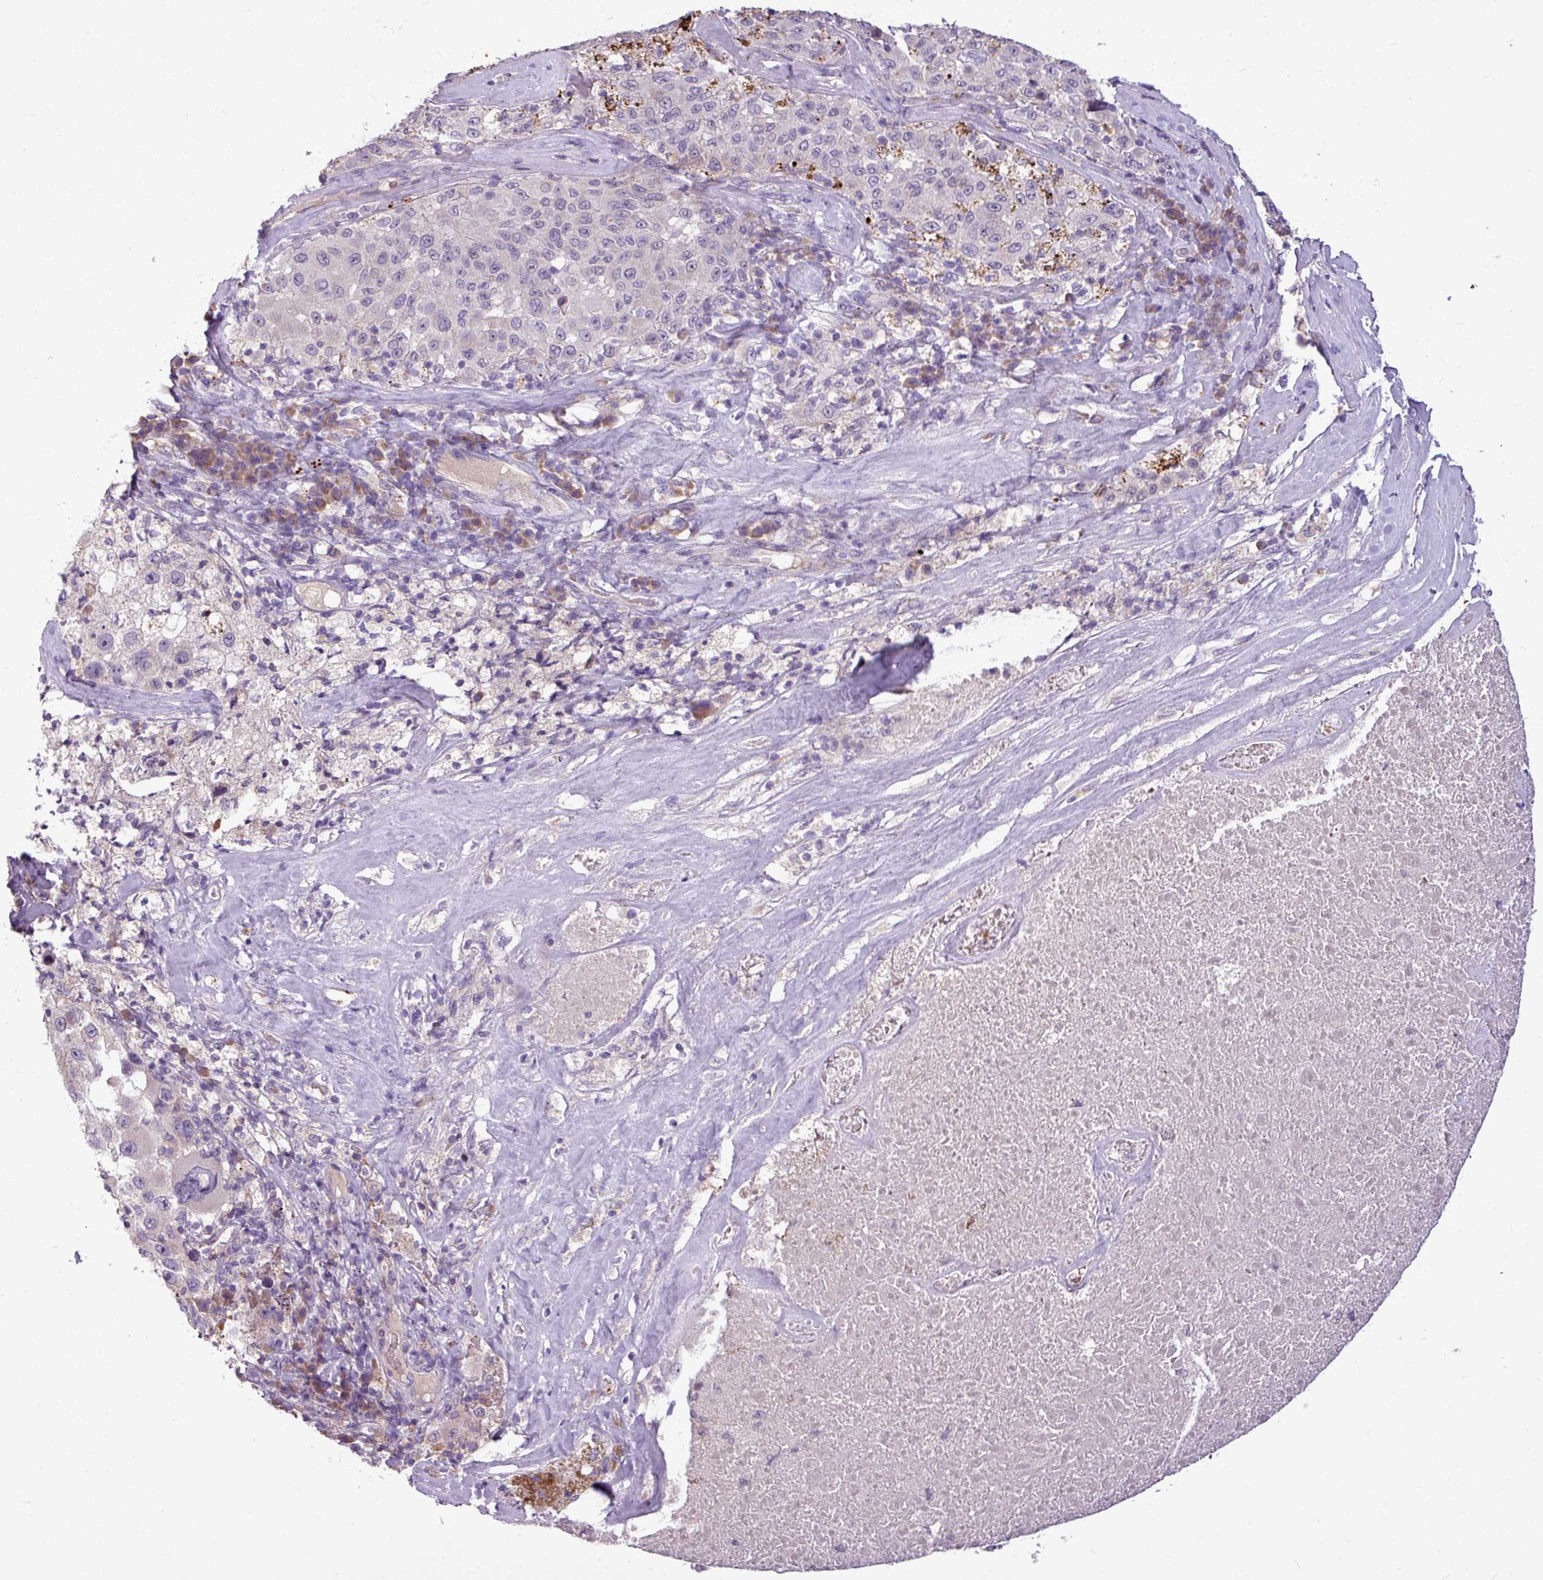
{"staining": {"intensity": "negative", "quantity": "none", "location": "none"}, "tissue": "melanoma", "cell_type": "Tumor cells", "image_type": "cancer", "snomed": [{"axis": "morphology", "description": "Malignant melanoma, Metastatic site"}, {"axis": "topography", "description": "Lymph node"}], "caption": "The micrograph reveals no staining of tumor cells in malignant melanoma (metastatic site).", "gene": "IL17A", "patient": {"sex": "male", "age": 62}}